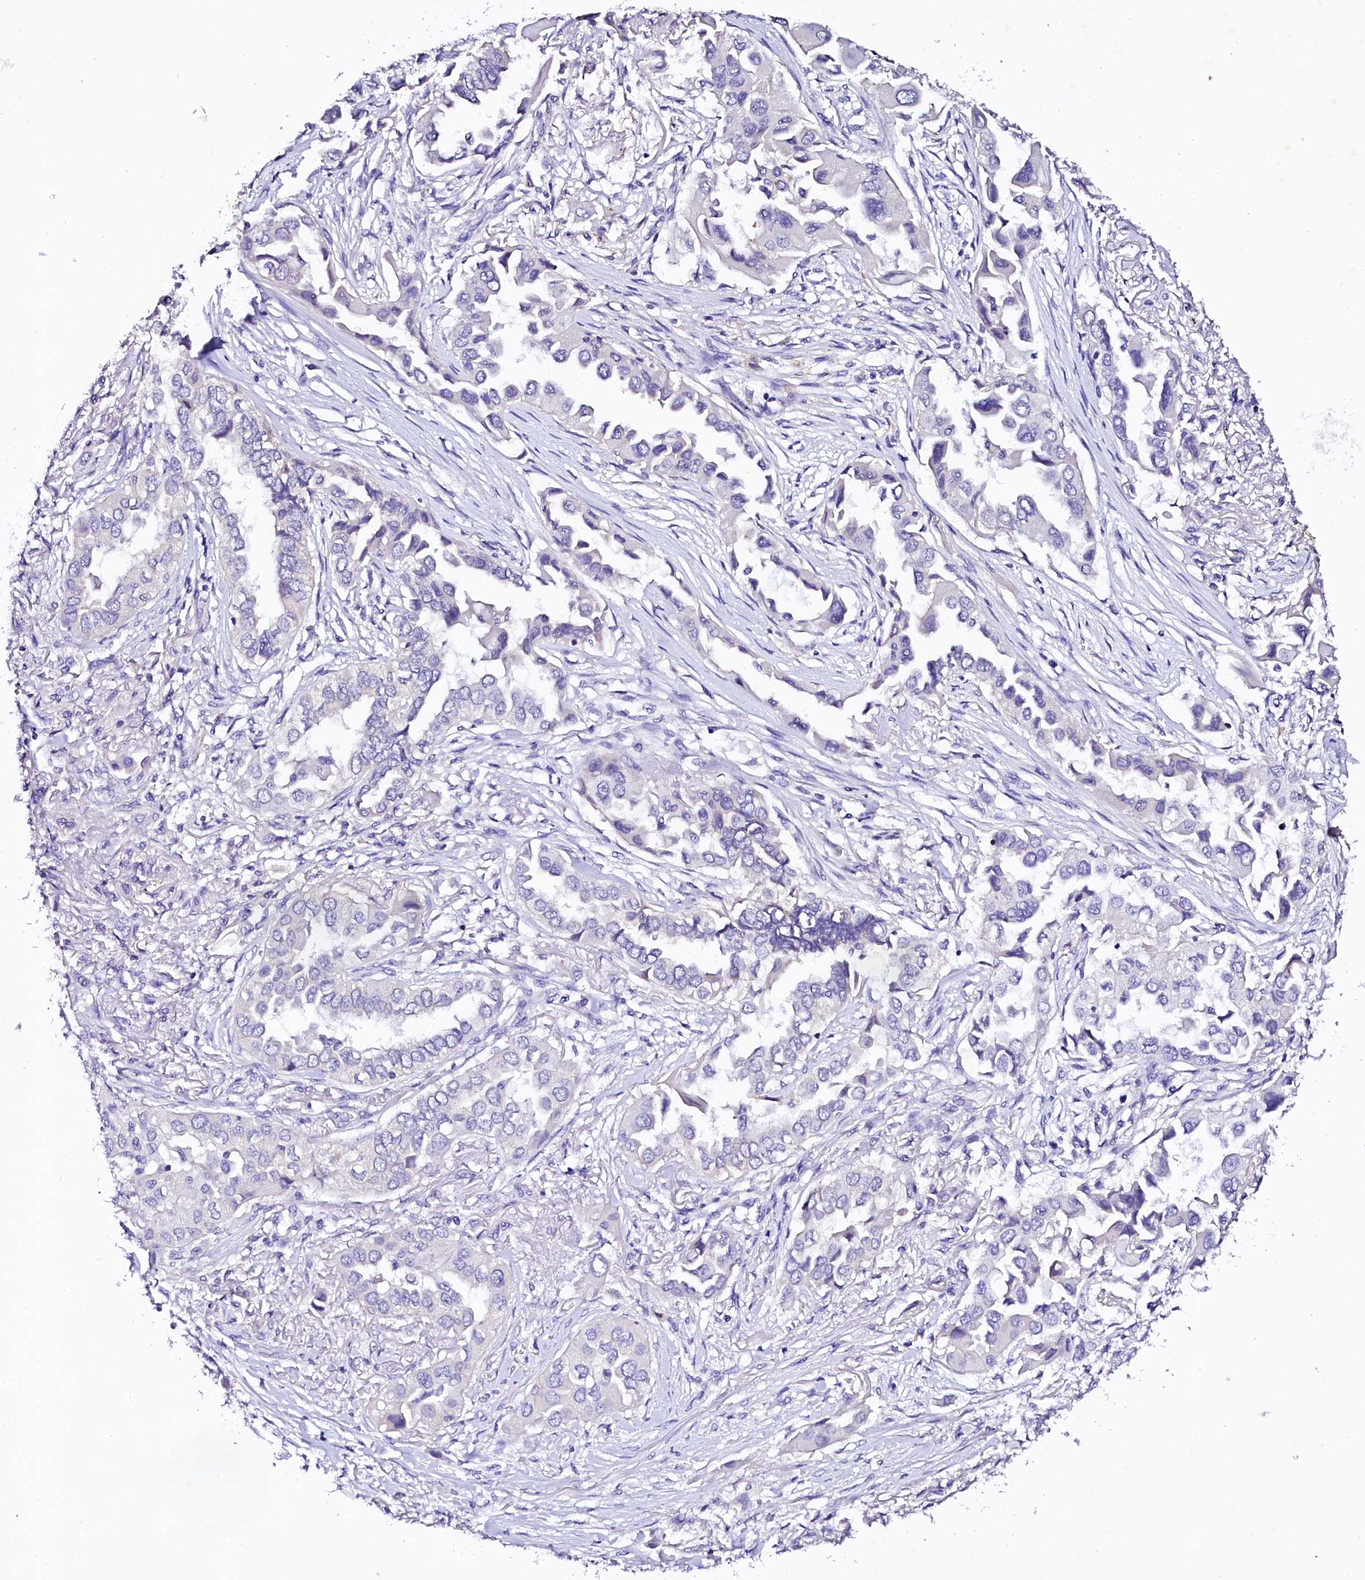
{"staining": {"intensity": "negative", "quantity": "none", "location": "none"}, "tissue": "lung cancer", "cell_type": "Tumor cells", "image_type": "cancer", "snomed": [{"axis": "morphology", "description": "Adenocarcinoma, NOS"}, {"axis": "topography", "description": "Lung"}], "caption": "Tumor cells show no significant protein expression in lung cancer. The staining is performed using DAB brown chromogen with nuclei counter-stained in using hematoxylin.", "gene": "NAA16", "patient": {"sex": "female", "age": 76}}